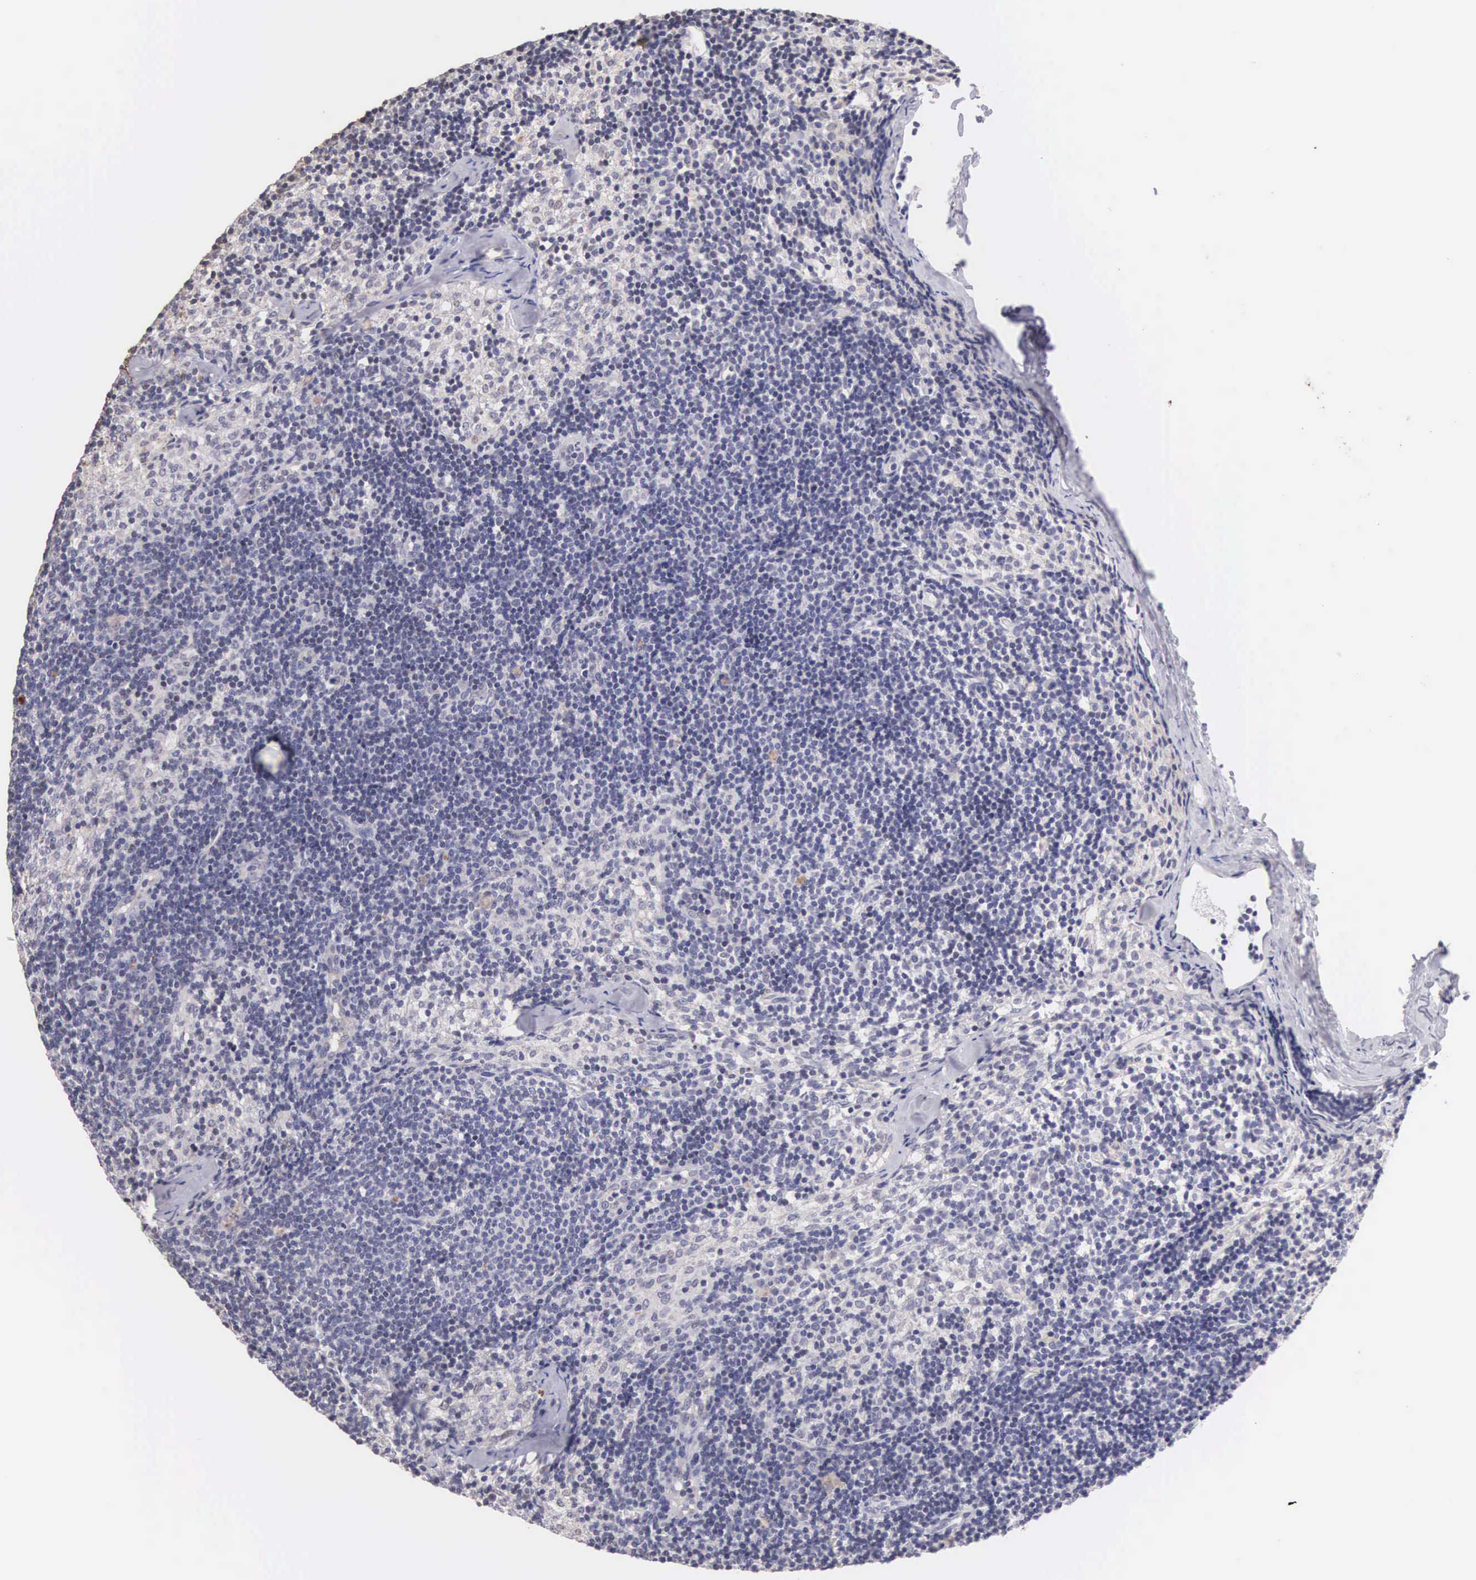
{"staining": {"intensity": "negative", "quantity": "none", "location": "none"}, "tissue": "lymph node", "cell_type": "Germinal center cells", "image_type": "normal", "snomed": [{"axis": "morphology", "description": "Normal tissue, NOS"}, {"axis": "topography", "description": "Lymph node"}], "caption": "A high-resolution micrograph shows immunohistochemistry staining of benign lymph node, which displays no significant expression in germinal center cells. (DAB (3,3'-diaminobenzidine) immunohistochemistry visualized using brightfield microscopy, high magnification).", "gene": "PIR", "patient": {"sex": "female", "age": 35}}